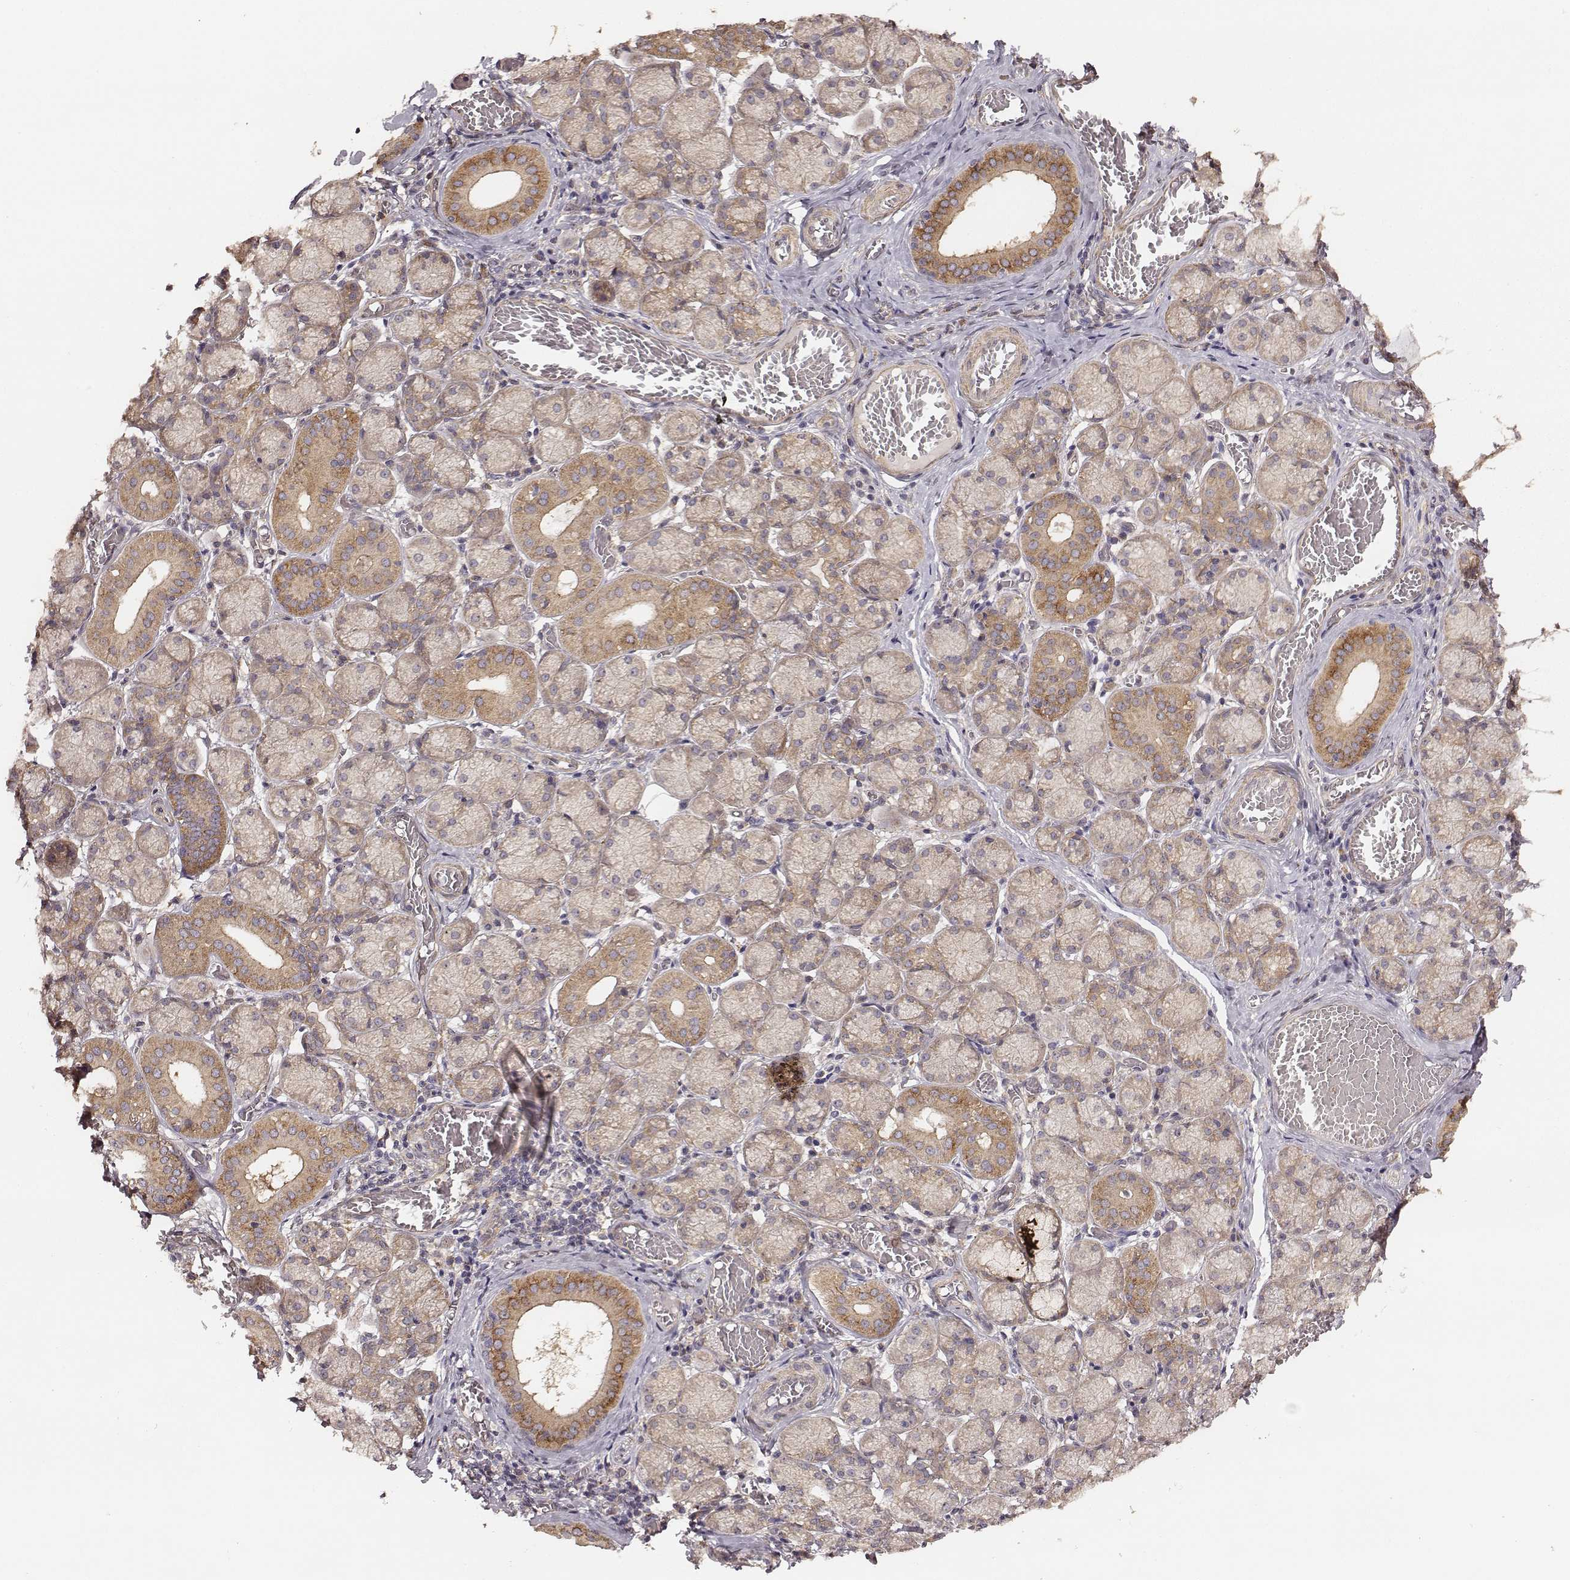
{"staining": {"intensity": "moderate", "quantity": "25%-75%", "location": "cytoplasmic/membranous"}, "tissue": "salivary gland", "cell_type": "Glandular cells", "image_type": "normal", "snomed": [{"axis": "morphology", "description": "Normal tissue, NOS"}, {"axis": "topography", "description": "Salivary gland"}, {"axis": "topography", "description": "Peripheral nerve tissue"}], "caption": "Moderate cytoplasmic/membranous expression for a protein is appreciated in about 25%-75% of glandular cells of benign salivary gland using immunohistochemistry (IHC).", "gene": "VPS26A", "patient": {"sex": "female", "age": 24}}